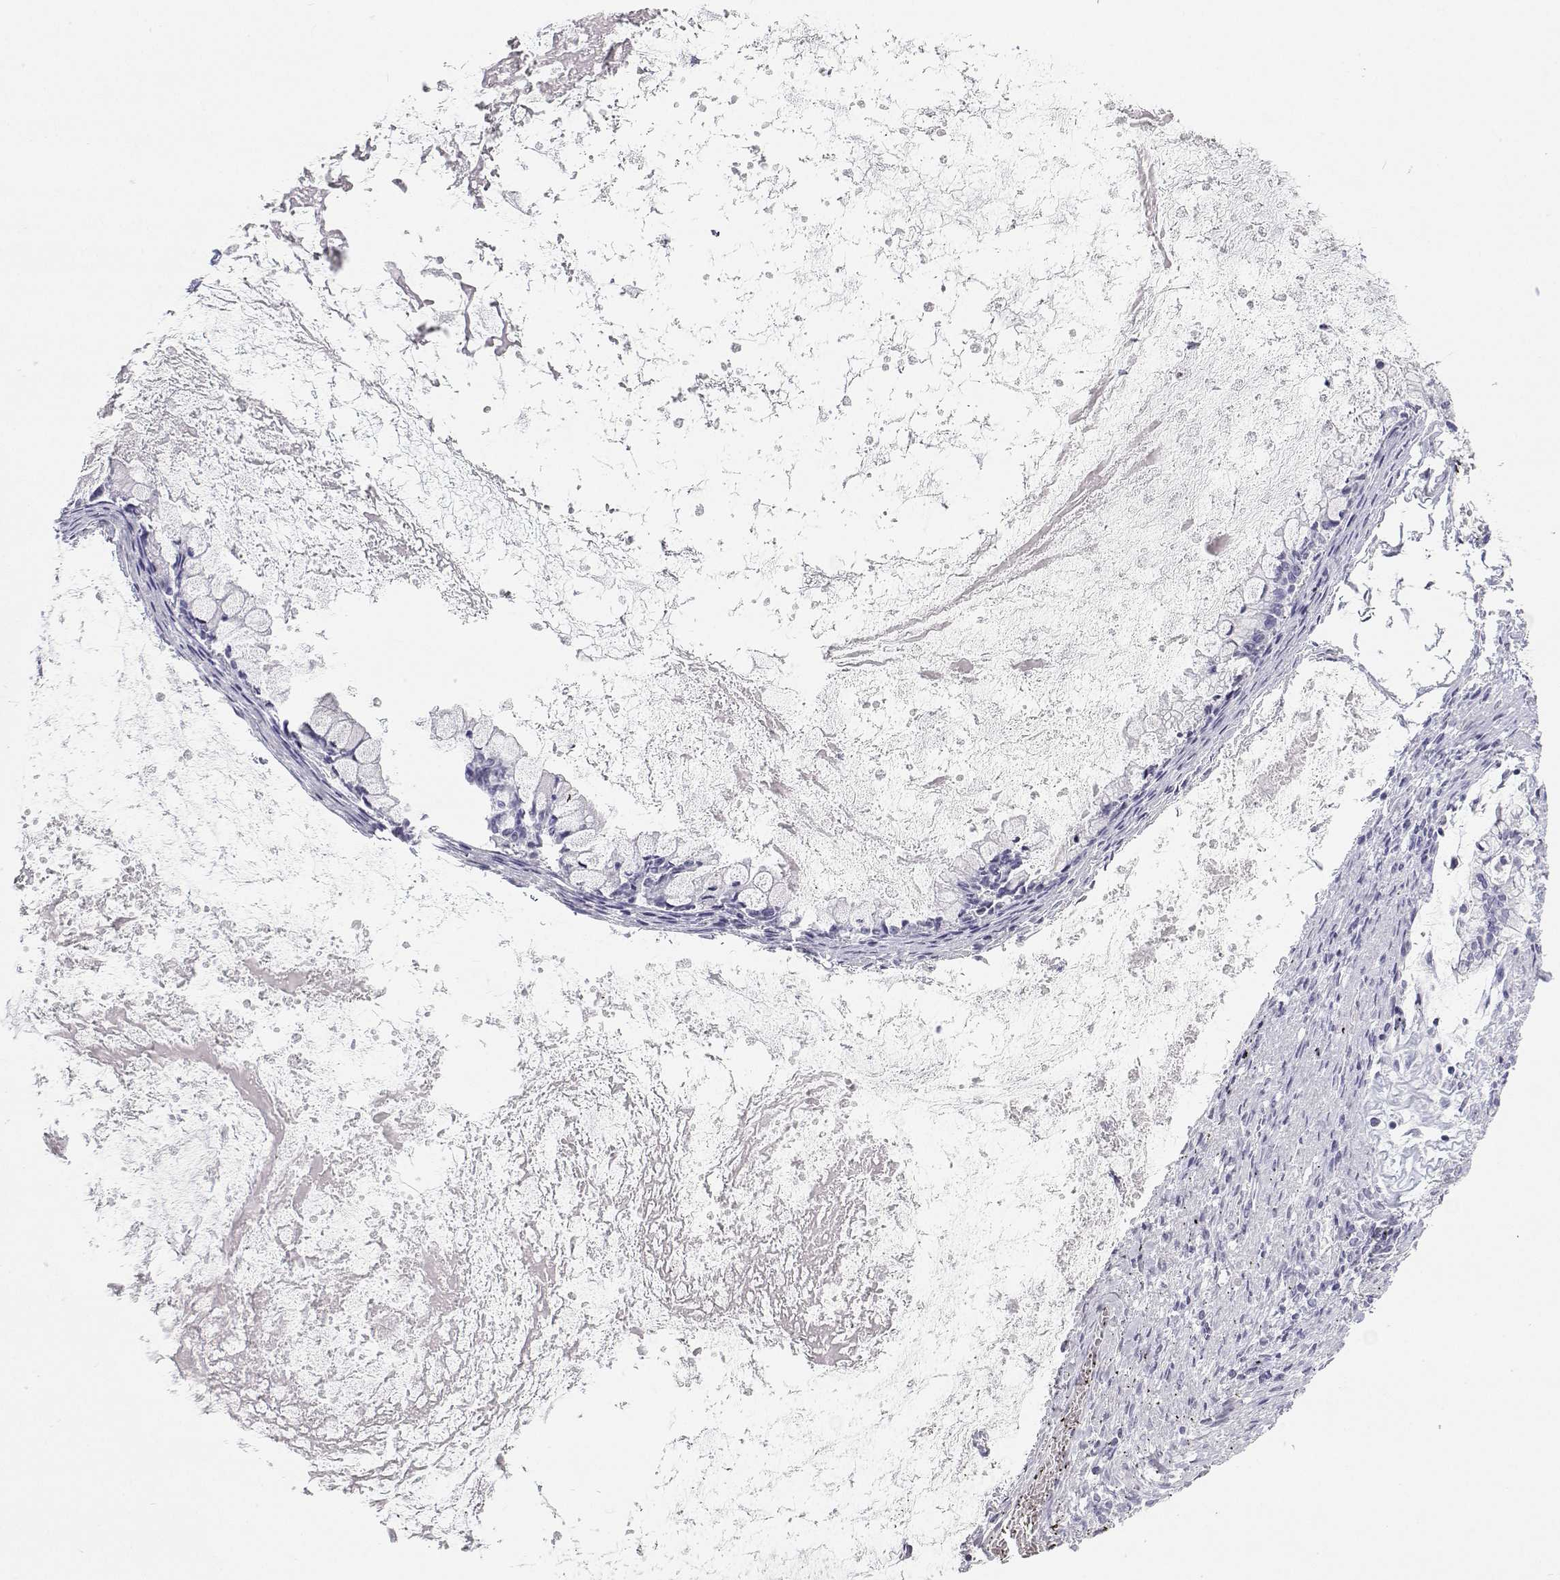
{"staining": {"intensity": "negative", "quantity": "none", "location": "none"}, "tissue": "ovarian cancer", "cell_type": "Tumor cells", "image_type": "cancer", "snomed": [{"axis": "morphology", "description": "Cystadenocarcinoma, mucinous, NOS"}, {"axis": "topography", "description": "Ovary"}], "caption": "This is an immunohistochemistry histopathology image of human ovarian mucinous cystadenocarcinoma. There is no staining in tumor cells.", "gene": "SFTPB", "patient": {"sex": "female", "age": 67}}